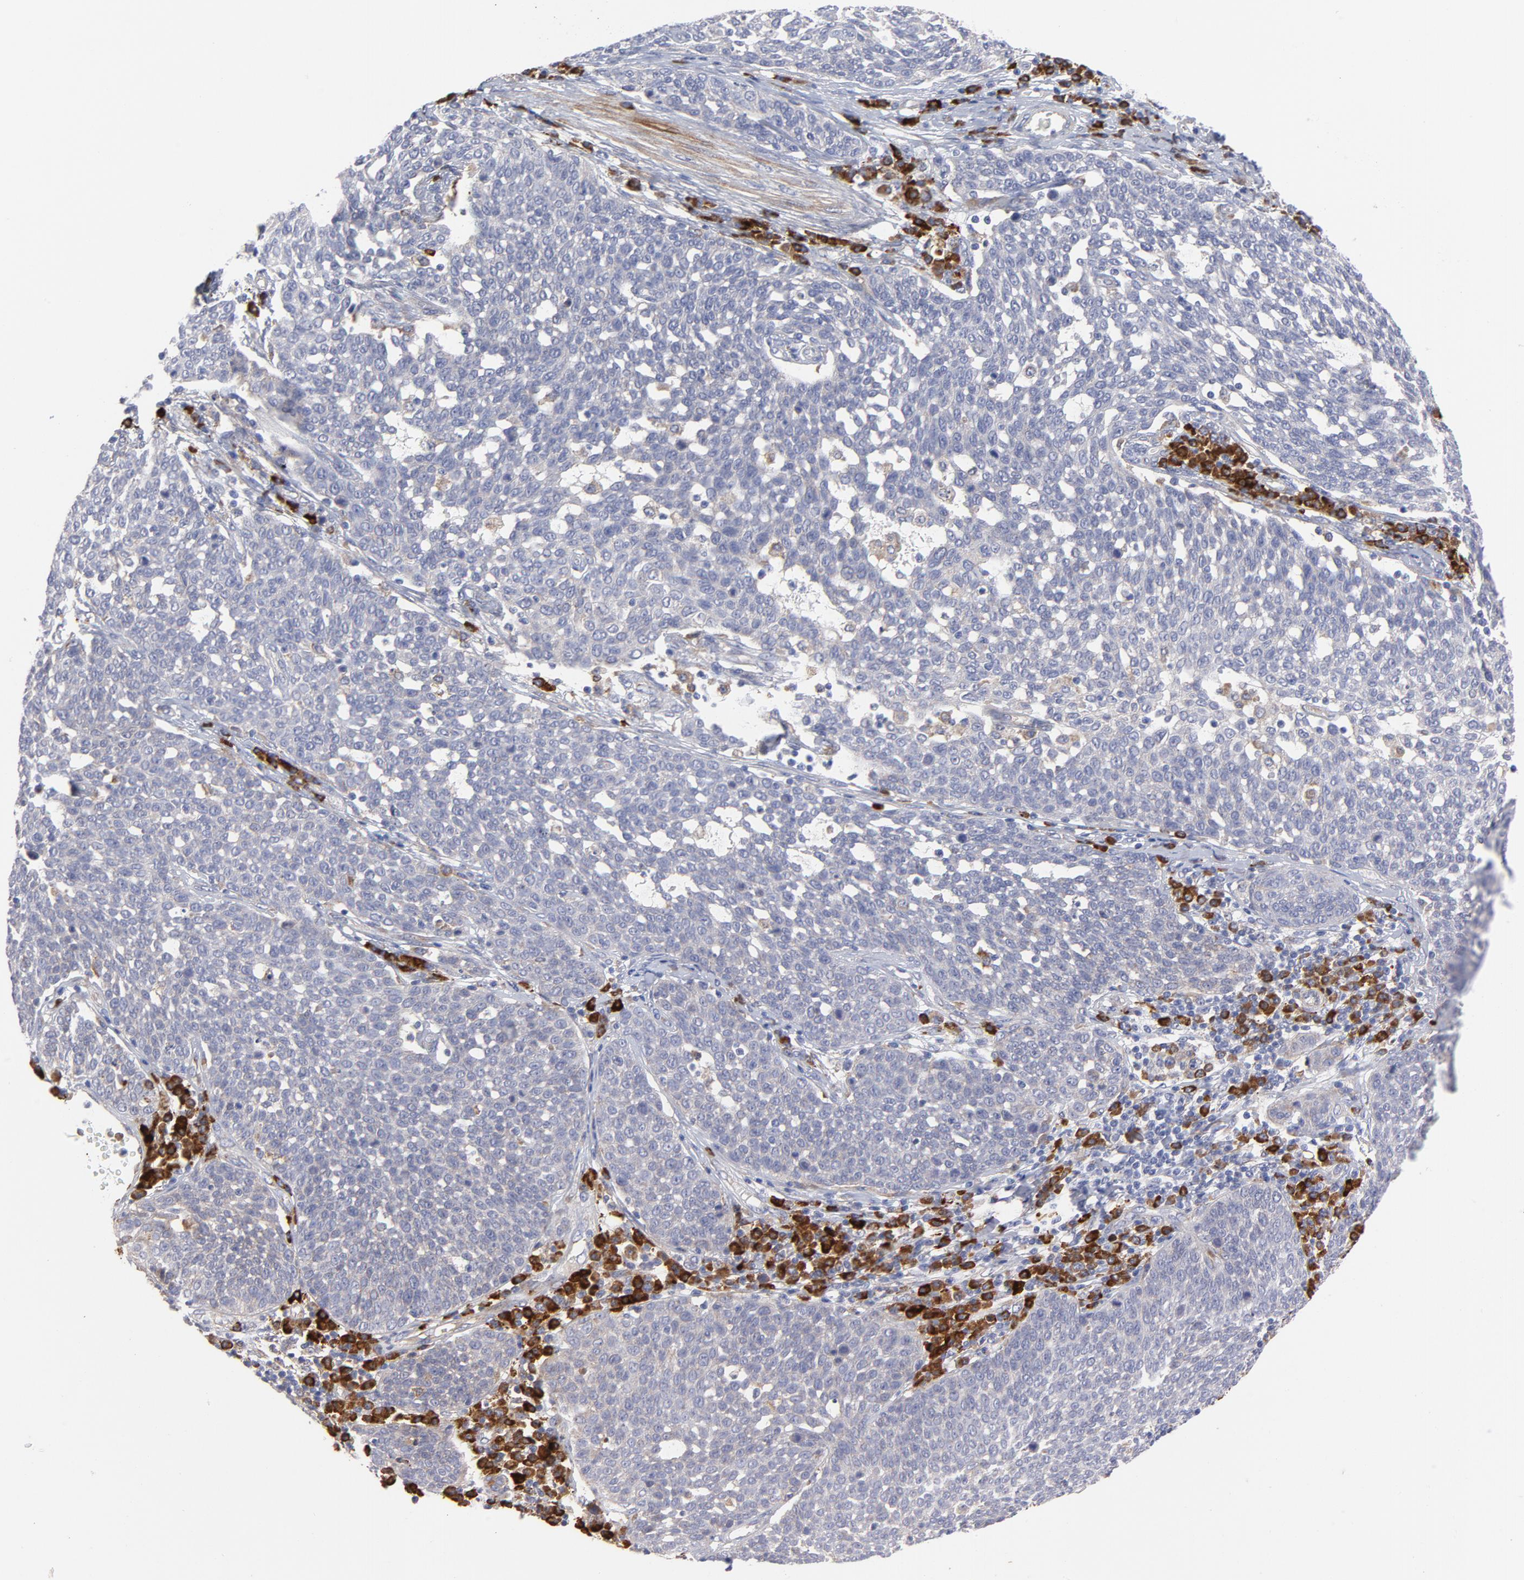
{"staining": {"intensity": "negative", "quantity": "none", "location": "none"}, "tissue": "cervical cancer", "cell_type": "Tumor cells", "image_type": "cancer", "snomed": [{"axis": "morphology", "description": "Squamous cell carcinoma, NOS"}, {"axis": "topography", "description": "Cervix"}], "caption": "An image of cervical cancer stained for a protein exhibits no brown staining in tumor cells. (Stains: DAB (3,3'-diaminobenzidine) immunohistochemistry (IHC) with hematoxylin counter stain, Microscopy: brightfield microscopy at high magnification).", "gene": "RAPGEF3", "patient": {"sex": "female", "age": 34}}